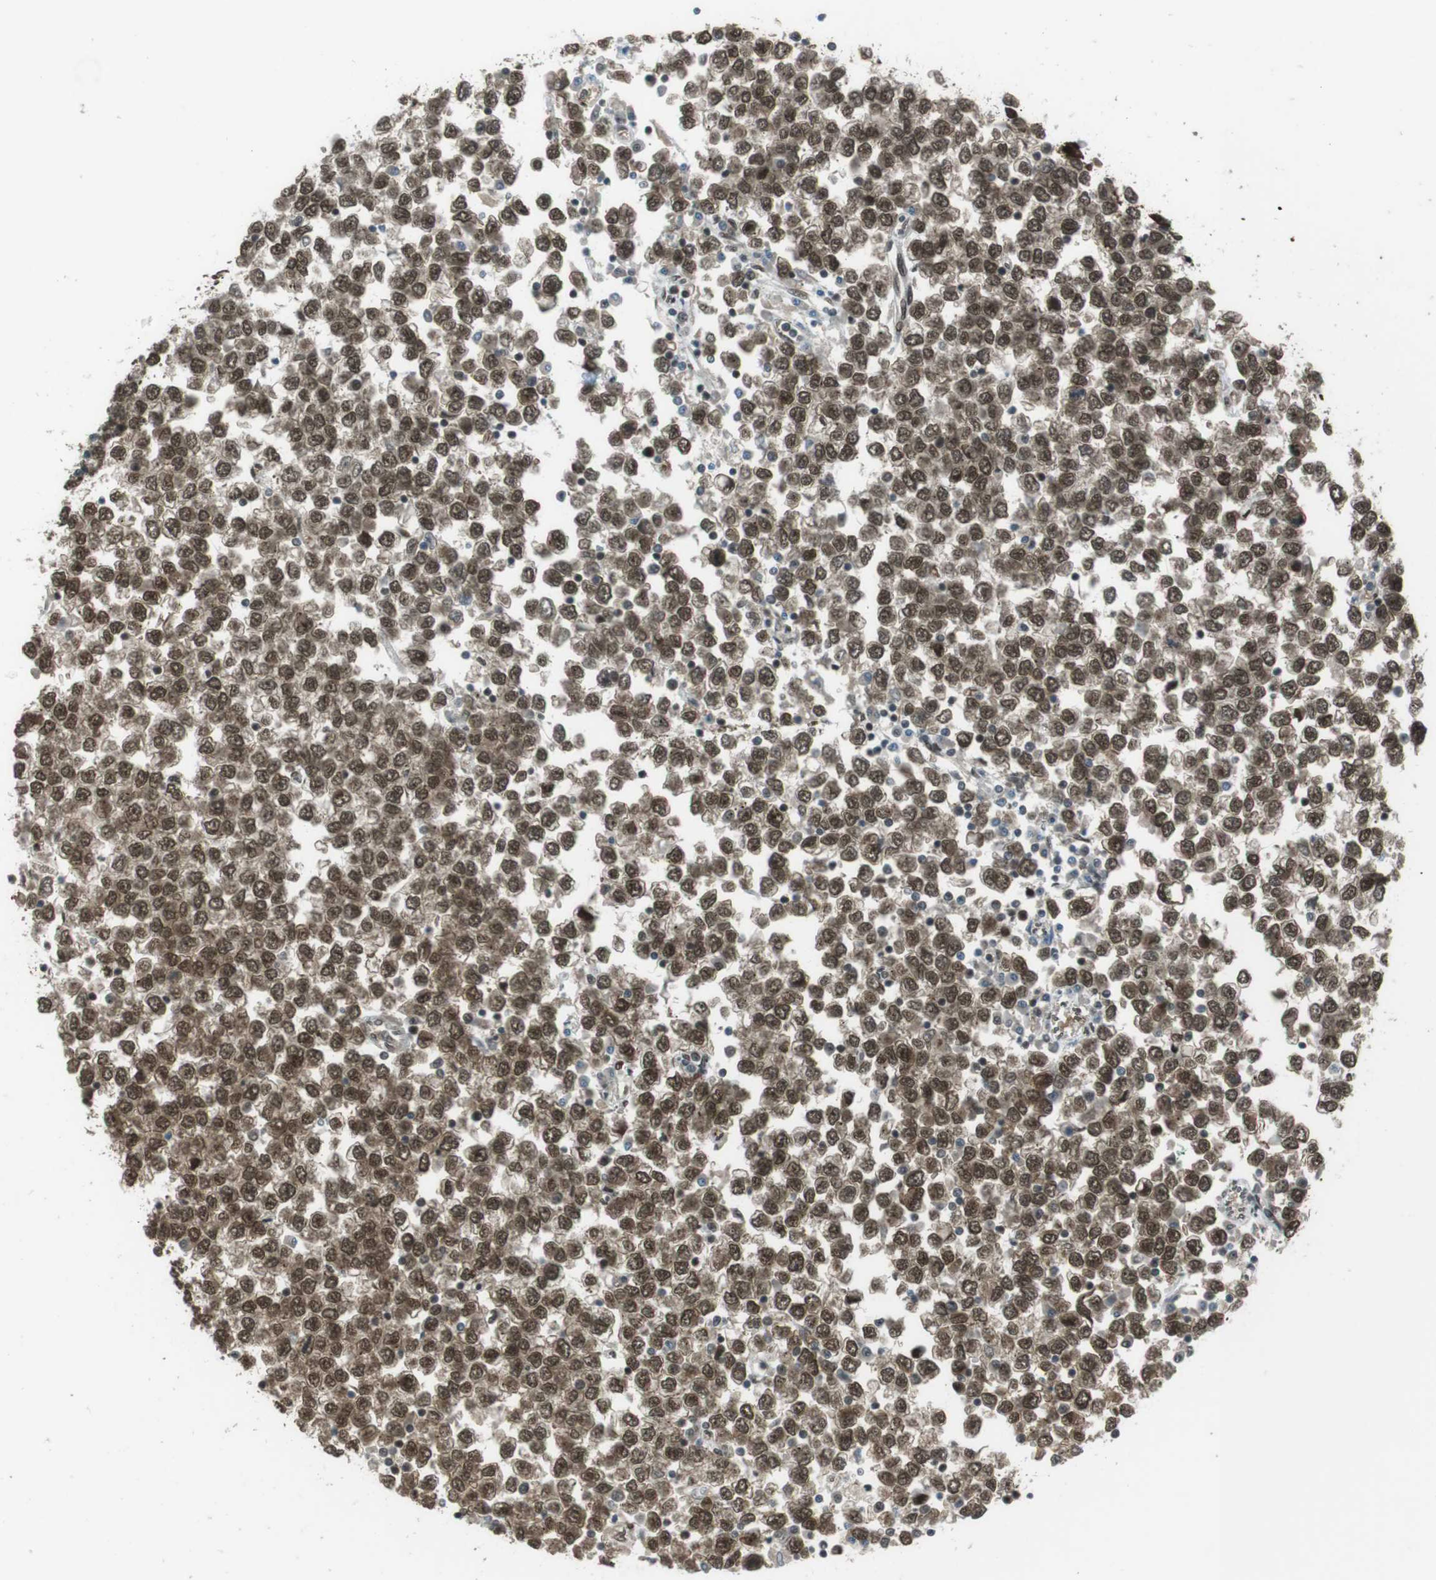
{"staining": {"intensity": "moderate", "quantity": ">75%", "location": "nuclear"}, "tissue": "testis cancer", "cell_type": "Tumor cells", "image_type": "cancer", "snomed": [{"axis": "morphology", "description": "Seminoma, NOS"}, {"axis": "topography", "description": "Testis"}], "caption": "This image shows testis cancer stained with immunohistochemistry (IHC) to label a protein in brown. The nuclear of tumor cells show moderate positivity for the protein. Nuclei are counter-stained blue.", "gene": "SLITRK5", "patient": {"sex": "male", "age": 65}}